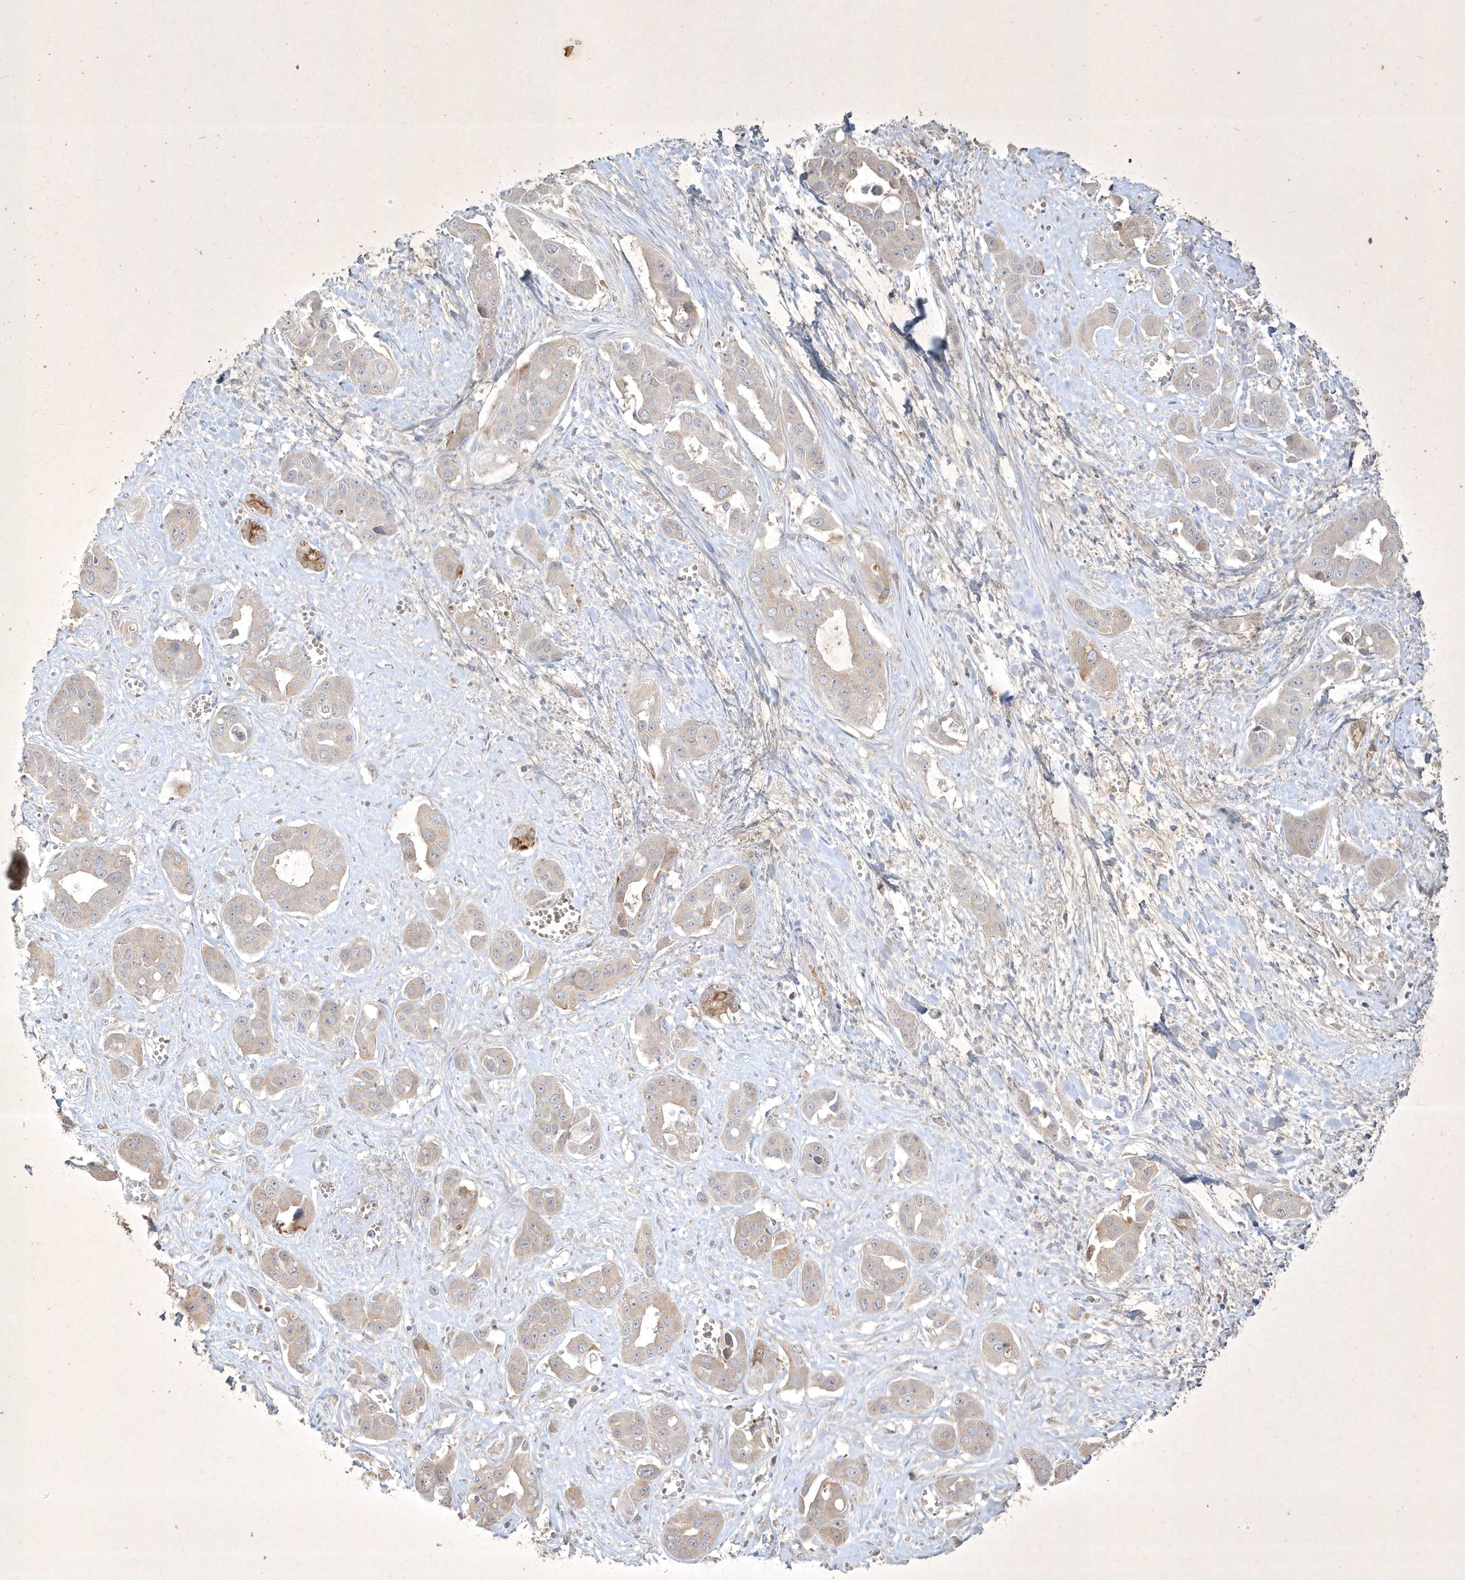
{"staining": {"intensity": "moderate", "quantity": "<25%", "location": "cytoplasmic/membranous"}, "tissue": "liver cancer", "cell_type": "Tumor cells", "image_type": "cancer", "snomed": [{"axis": "morphology", "description": "Cholangiocarcinoma"}, {"axis": "topography", "description": "Liver"}], "caption": "Liver cancer (cholangiocarcinoma) was stained to show a protein in brown. There is low levels of moderate cytoplasmic/membranous expression in approximately <25% of tumor cells. Using DAB (brown) and hematoxylin (blue) stains, captured at high magnification using brightfield microscopy.", "gene": "BOD1", "patient": {"sex": "female", "age": 52}}